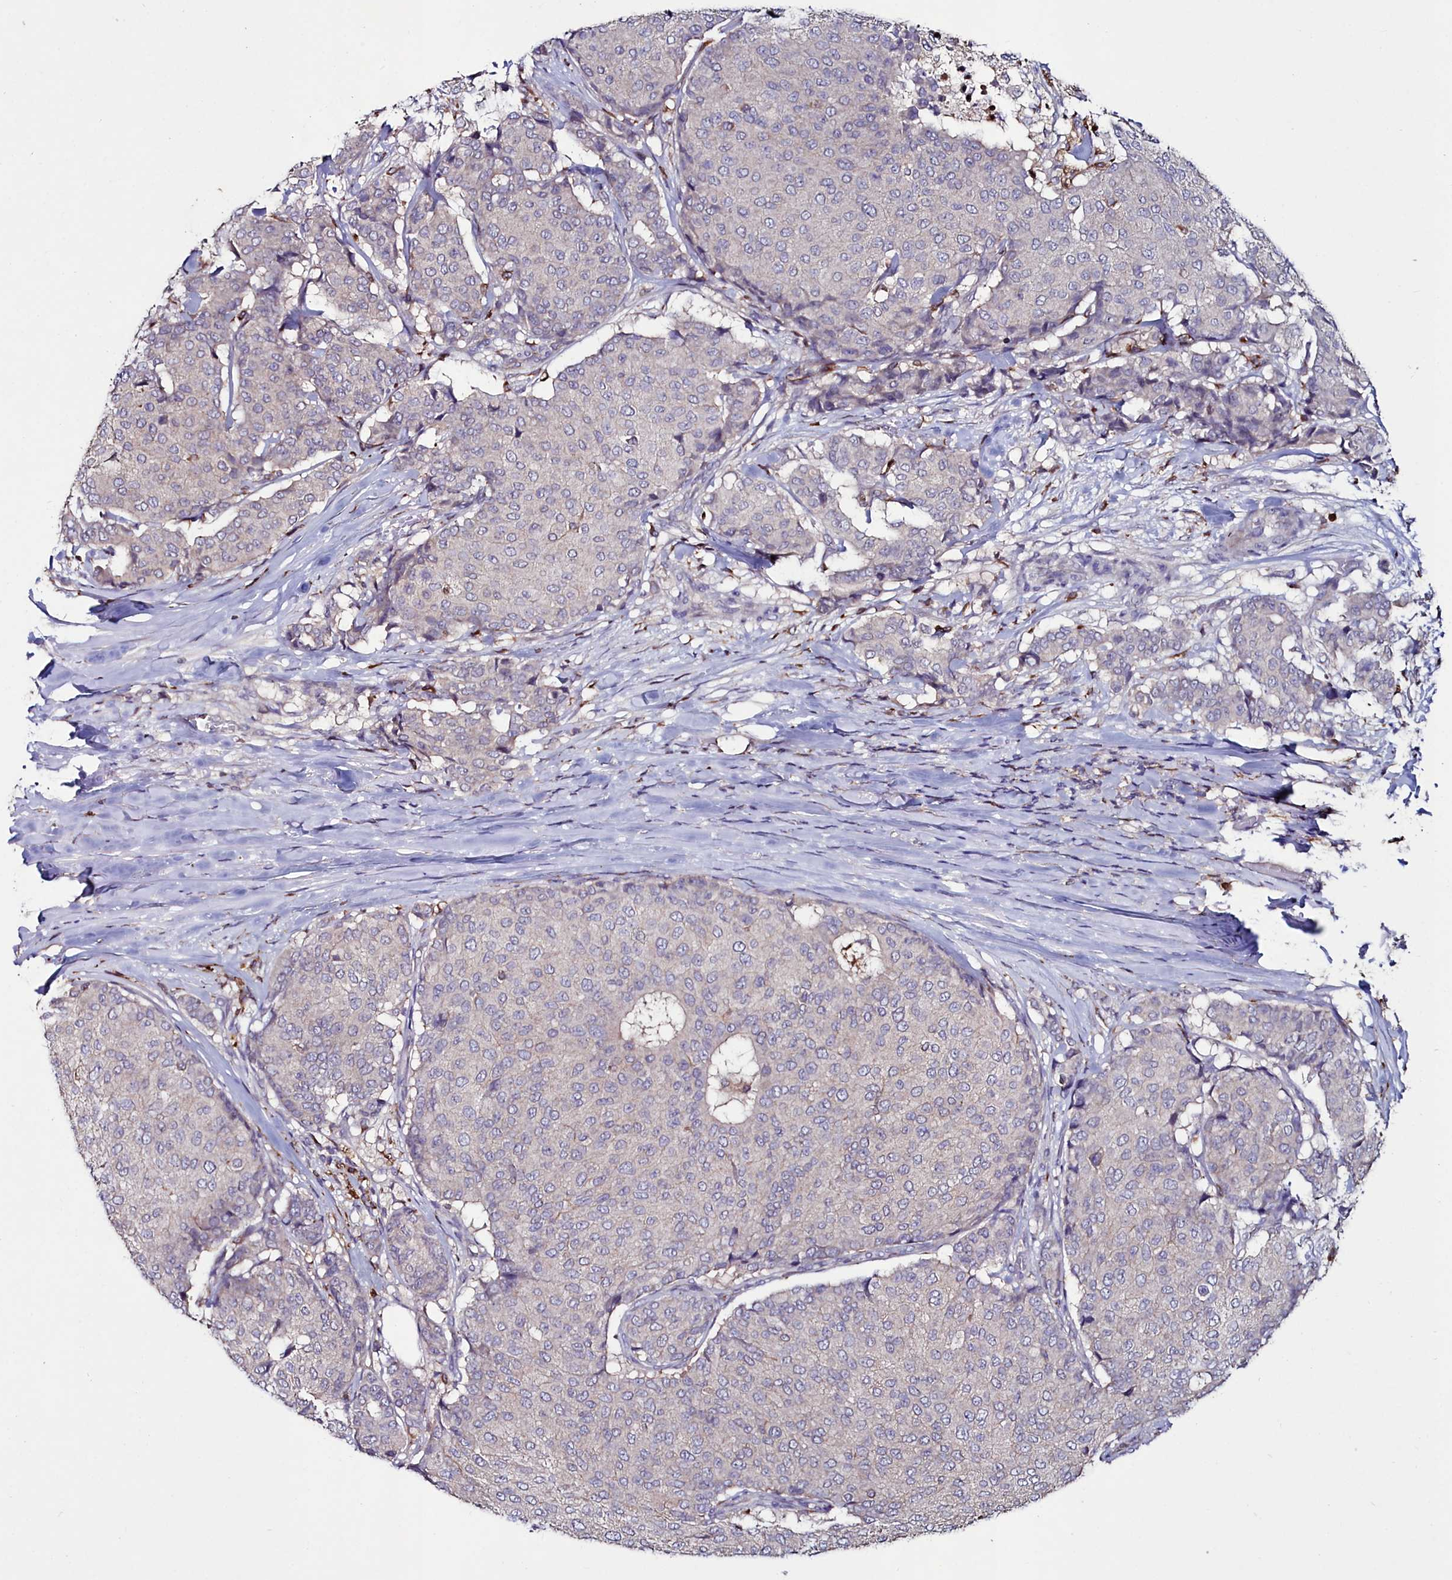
{"staining": {"intensity": "negative", "quantity": "none", "location": "none"}, "tissue": "breast cancer", "cell_type": "Tumor cells", "image_type": "cancer", "snomed": [{"axis": "morphology", "description": "Duct carcinoma"}, {"axis": "topography", "description": "Breast"}], "caption": "Immunohistochemistry image of breast cancer stained for a protein (brown), which shows no positivity in tumor cells.", "gene": "AMBRA1", "patient": {"sex": "female", "age": 75}}